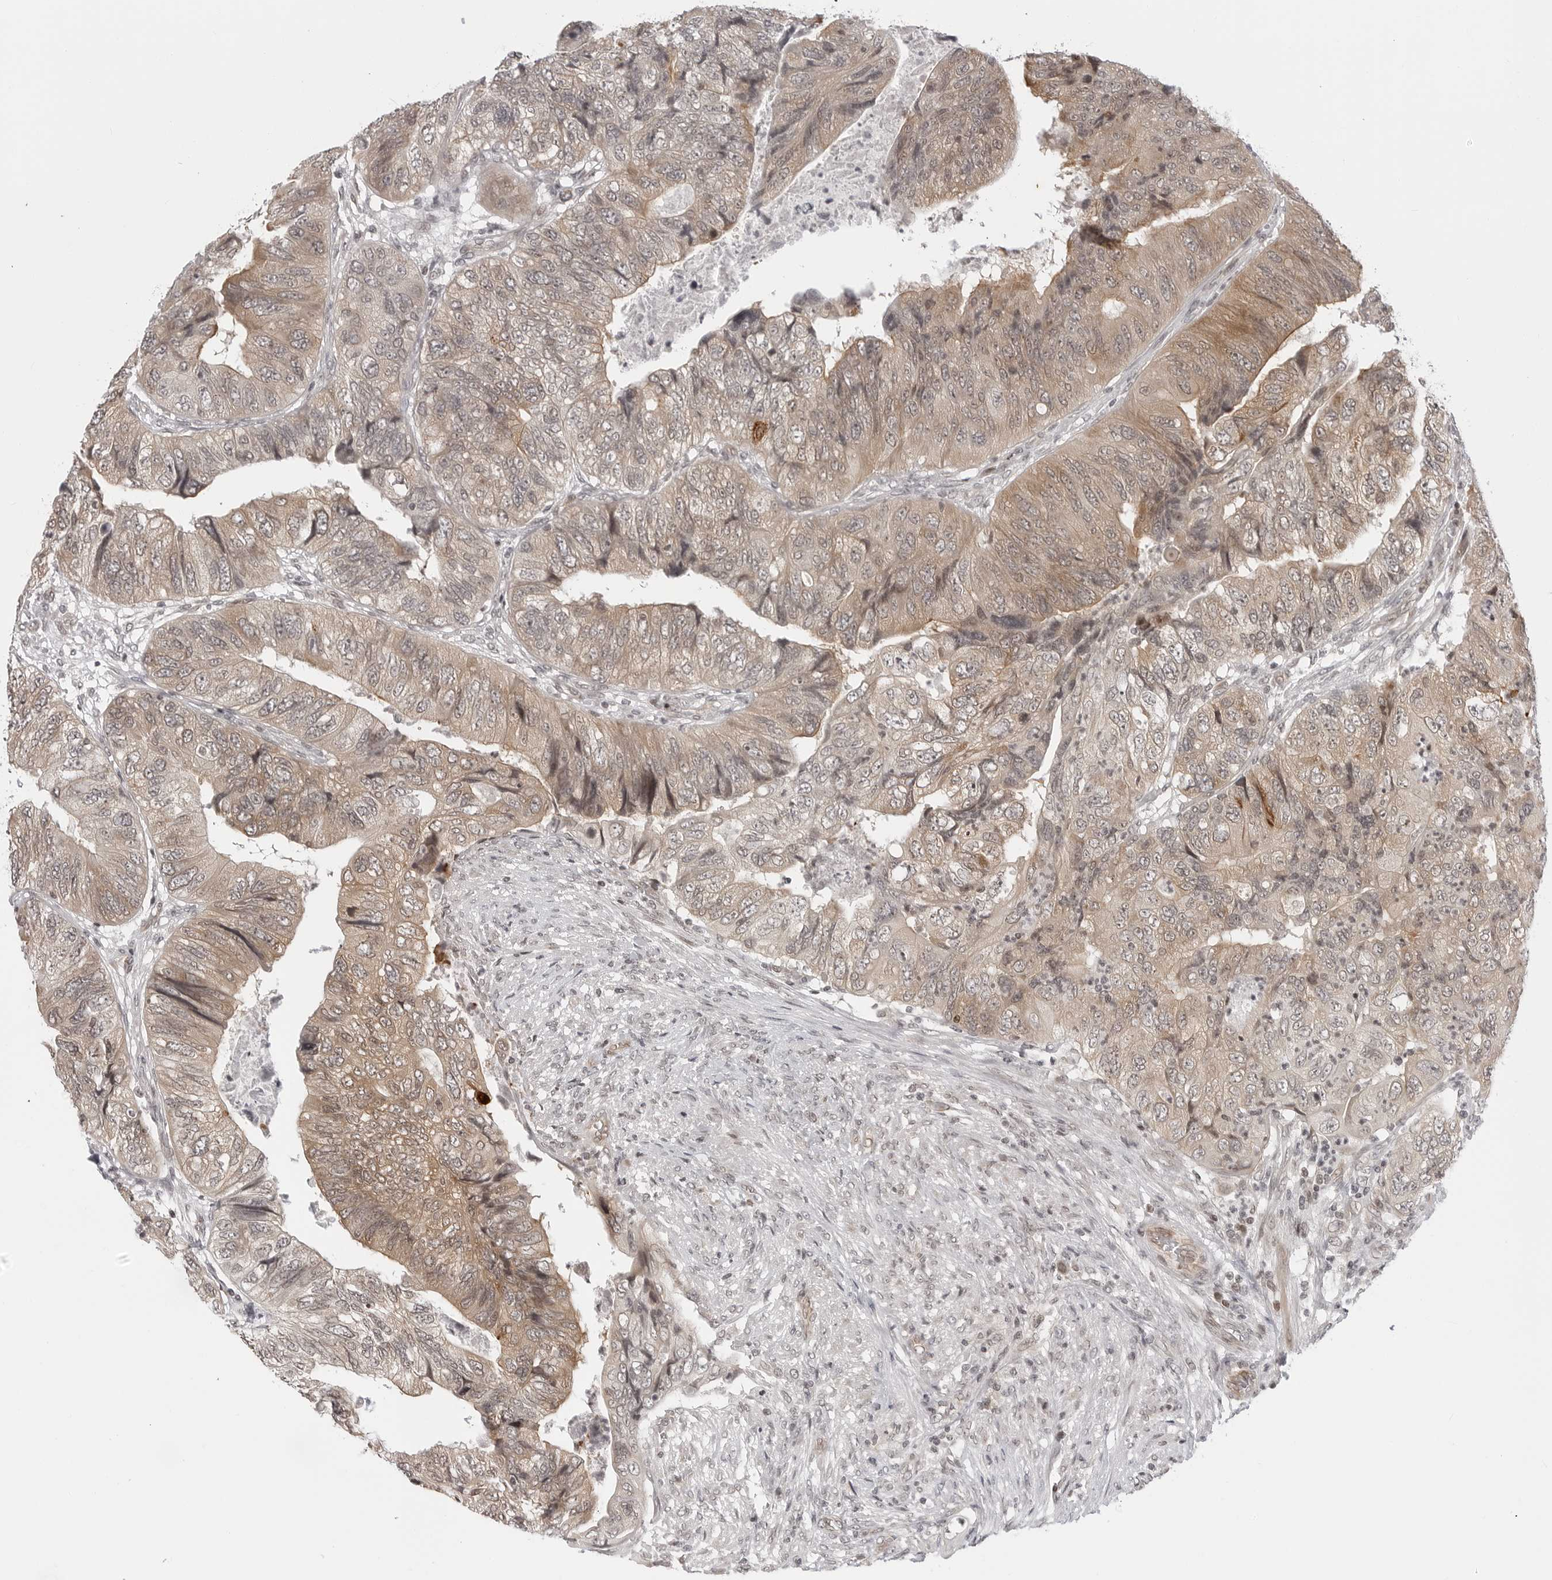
{"staining": {"intensity": "moderate", "quantity": "25%-75%", "location": "cytoplasmic/membranous"}, "tissue": "colorectal cancer", "cell_type": "Tumor cells", "image_type": "cancer", "snomed": [{"axis": "morphology", "description": "Adenocarcinoma, NOS"}, {"axis": "topography", "description": "Rectum"}], "caption": "A brown stain highlights moderate cytoplasmic/membranous expression of a protein in colorectal cancer (adenocarcinoma) tumor cells.", "gene": "C8orf33", "patient": {"sex": "male", "age": 63}}